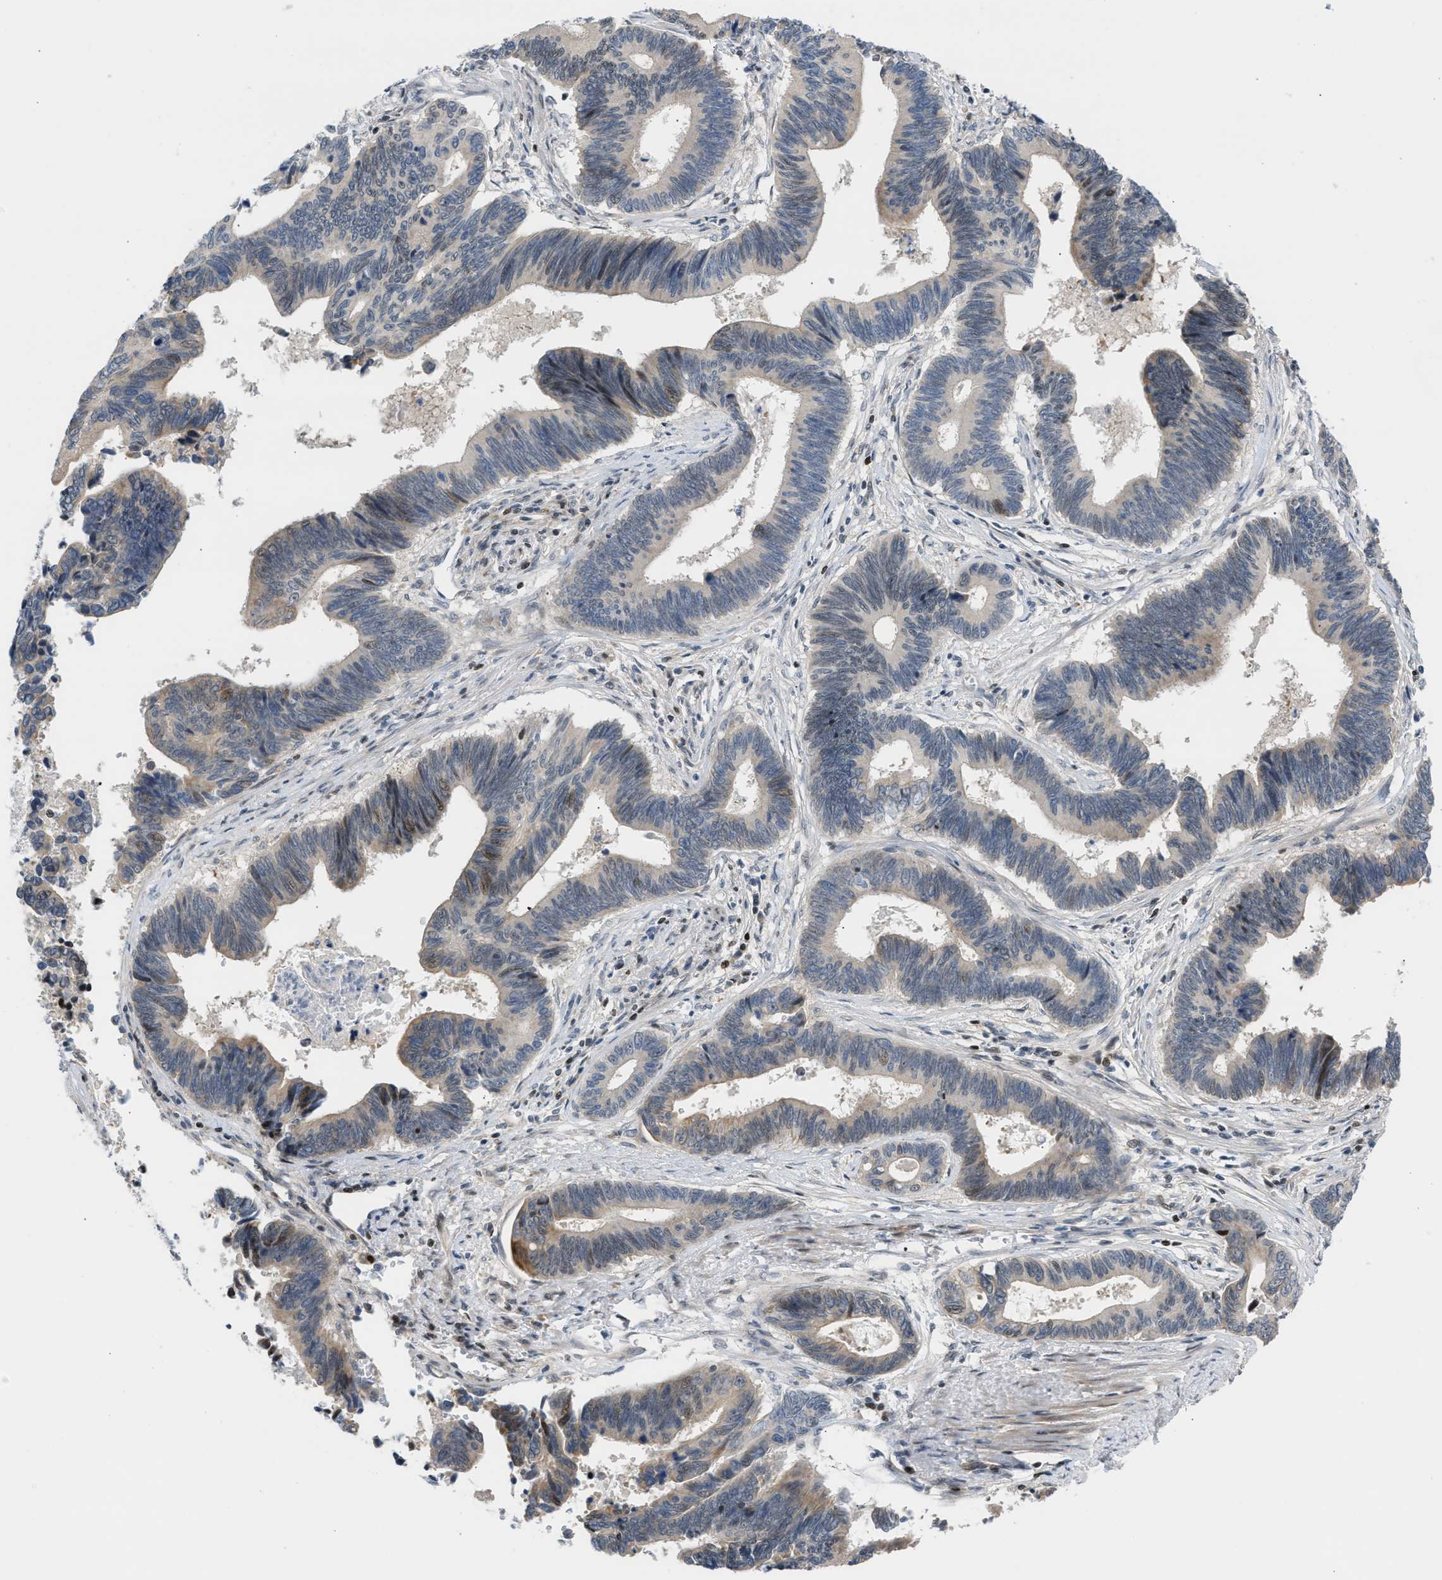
{"staining": {"intensity": "moderate", "quantity": "<25%", "location": "cytoplasmic/membranous,nuclear"}, "tissue": "pancreatic cancer", "cell_type": "Tumor cells", "image_type": "cancer", "snomed": [{"axis": "morphology", "description": "Adenocarcinoma, NOS"}, {"axis": "topography", "description": "Pancreas"}], "caption": "Pancreatic adenocarcinoma tissue exhibits moderate cytoplasmic/membranous and nuclear expression in about <25% of tumor cells, visualized by immunohistochemistry. Nuclei are stained in blue.", "gene": "NPS", "patient": {"sex": "female", "age": 70}}